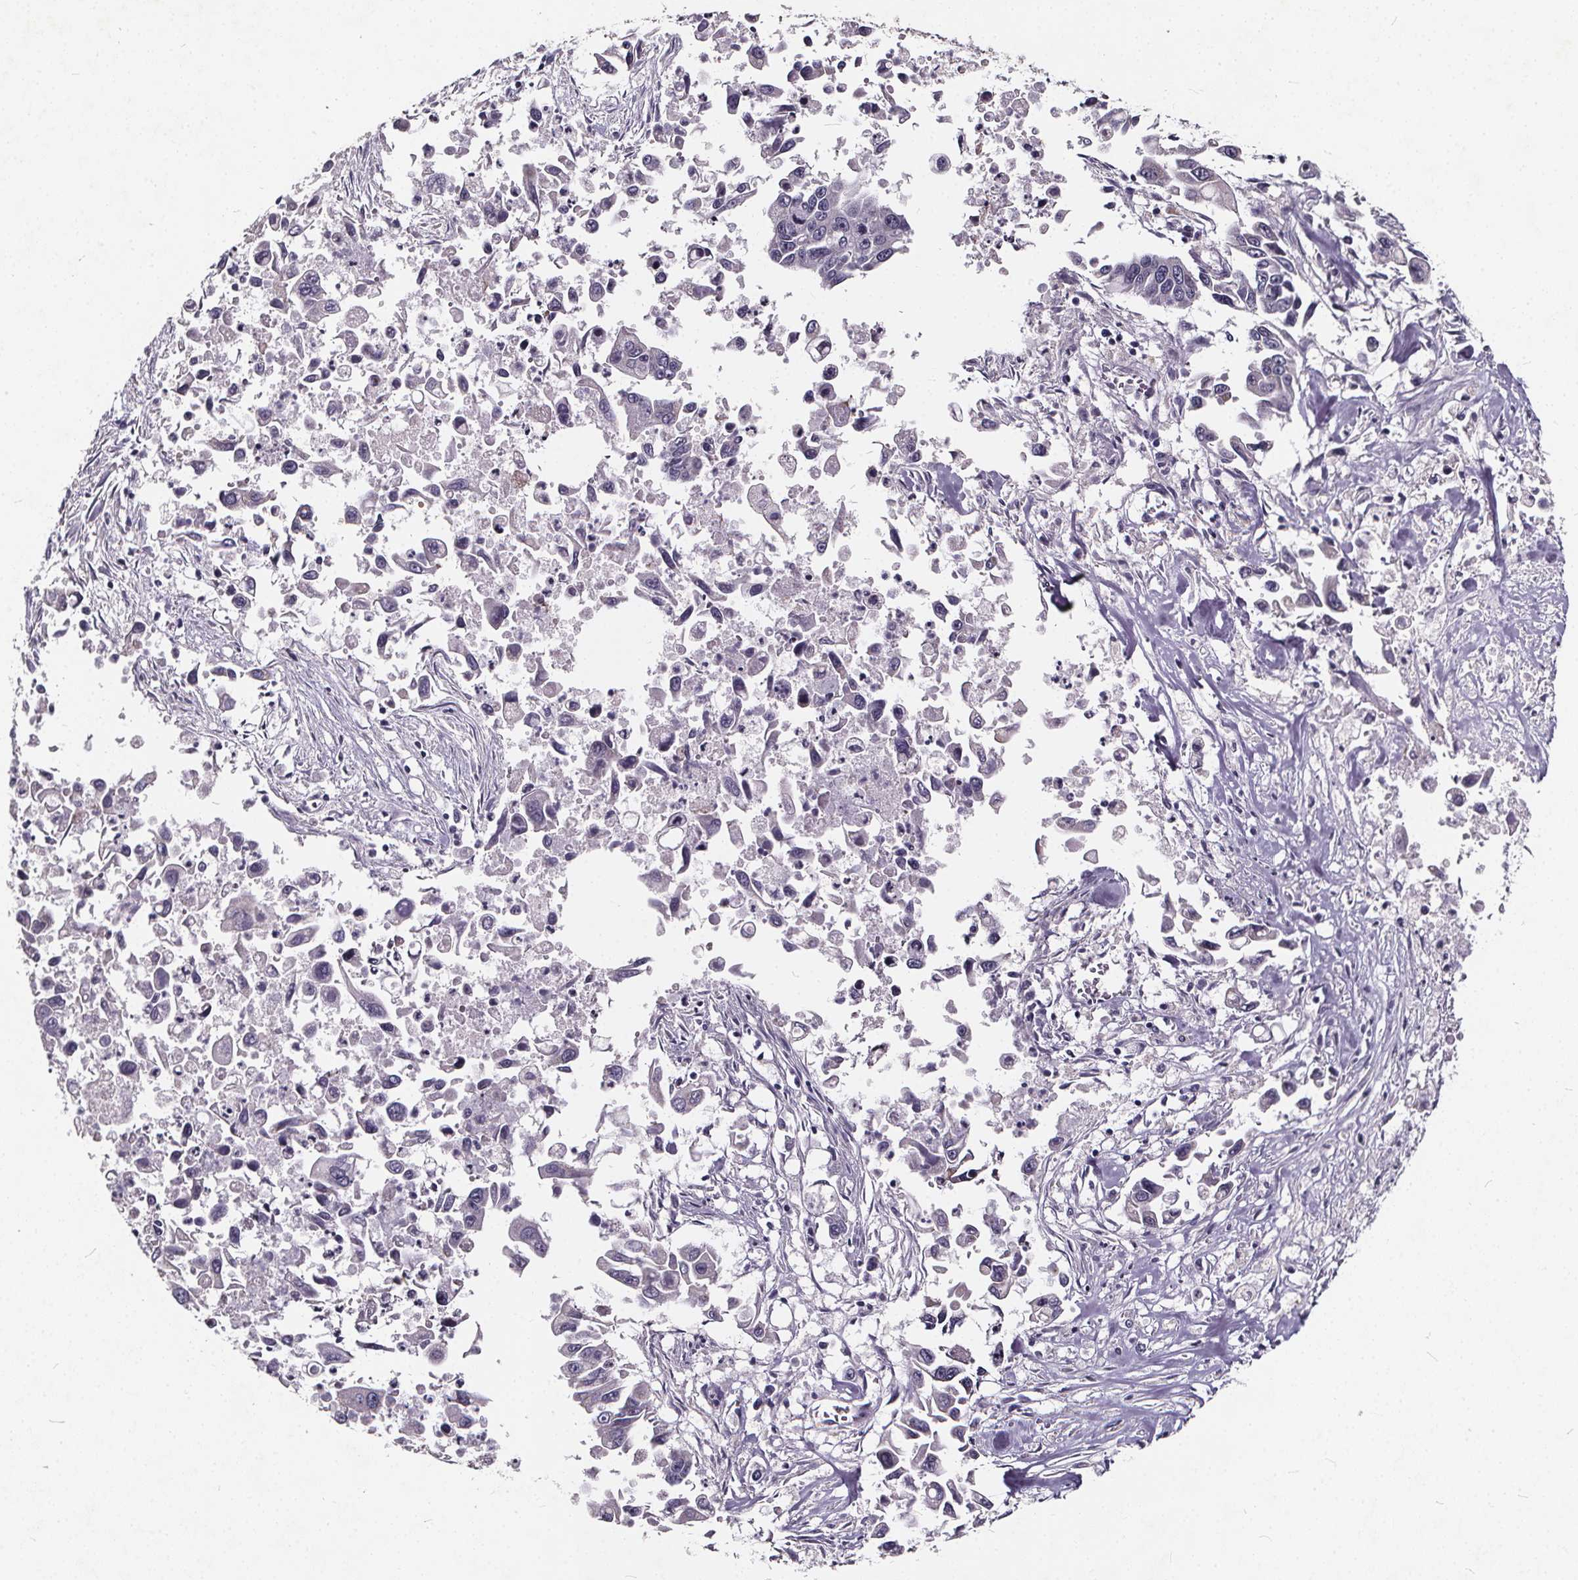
{"staining": {"intensity": "negative", "quantity": "none", "location": "none"}, "tissue": "pancreatic cancer", "cell_type": "Tumor cells", "image_type": "cancer", "snomed": [{"axis": "morphology", "description": "Adenocarcinoma, NOS"}, {"axis": "topography", "description": "Pancreas"}], "caption": "High magnification brightfield microscopy of pancreatic cancer stained with DAB (brown) and counterstained with hematoxylin (blue): tumor cells show no significant staining.", "gene": "TSPAN14", "patient": {"sex": "female", "age": 83}}